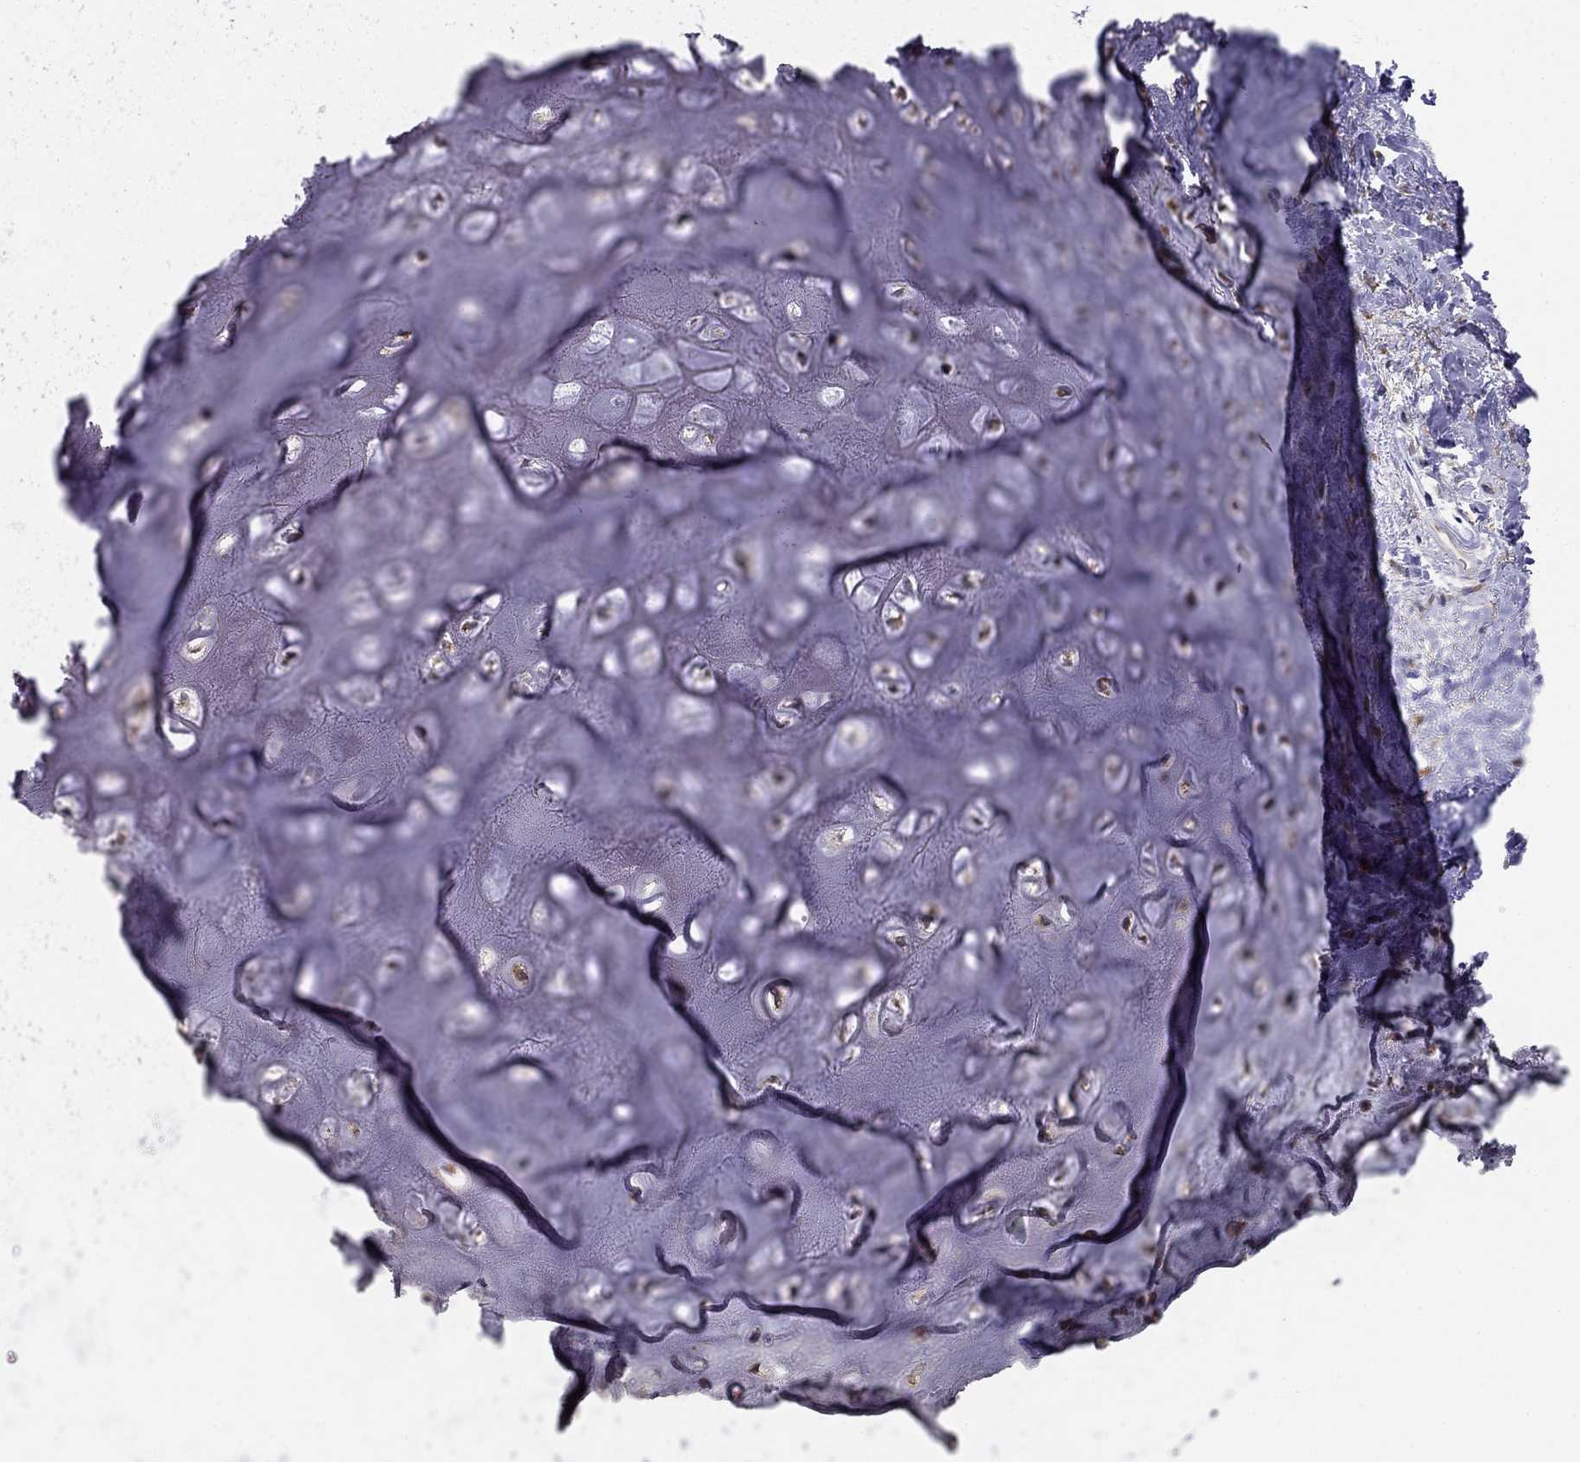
{"staining": {"intensity": "negative", "quantity": "none", "location": "none"}, "tissue": "adipose tissue", "cell_type": "Adipocytes", "image_type": "normal", "snomed": [{"axis": "morphology", "description": "Normal tissue, NOS"}, {"axis": "morphology", "description": "Squamous cell carcinoma, NOS"}, {"axis": "topography", "description": "Cartilage tissue"}, {"axis": "topography", "description": "Head-Neck"}], "caption": "Immunohistochemistry (IHC) micrograph of normal adipose tissue: adipose tissue stained with DAB shows no significant protein positivity in adipocytes. (DAB (3,3'-diaminobenzidine) IHC with hematoxylin counter stain).", "gene": "LONRF2", "patient": {"sex": "male", "age": 62}}